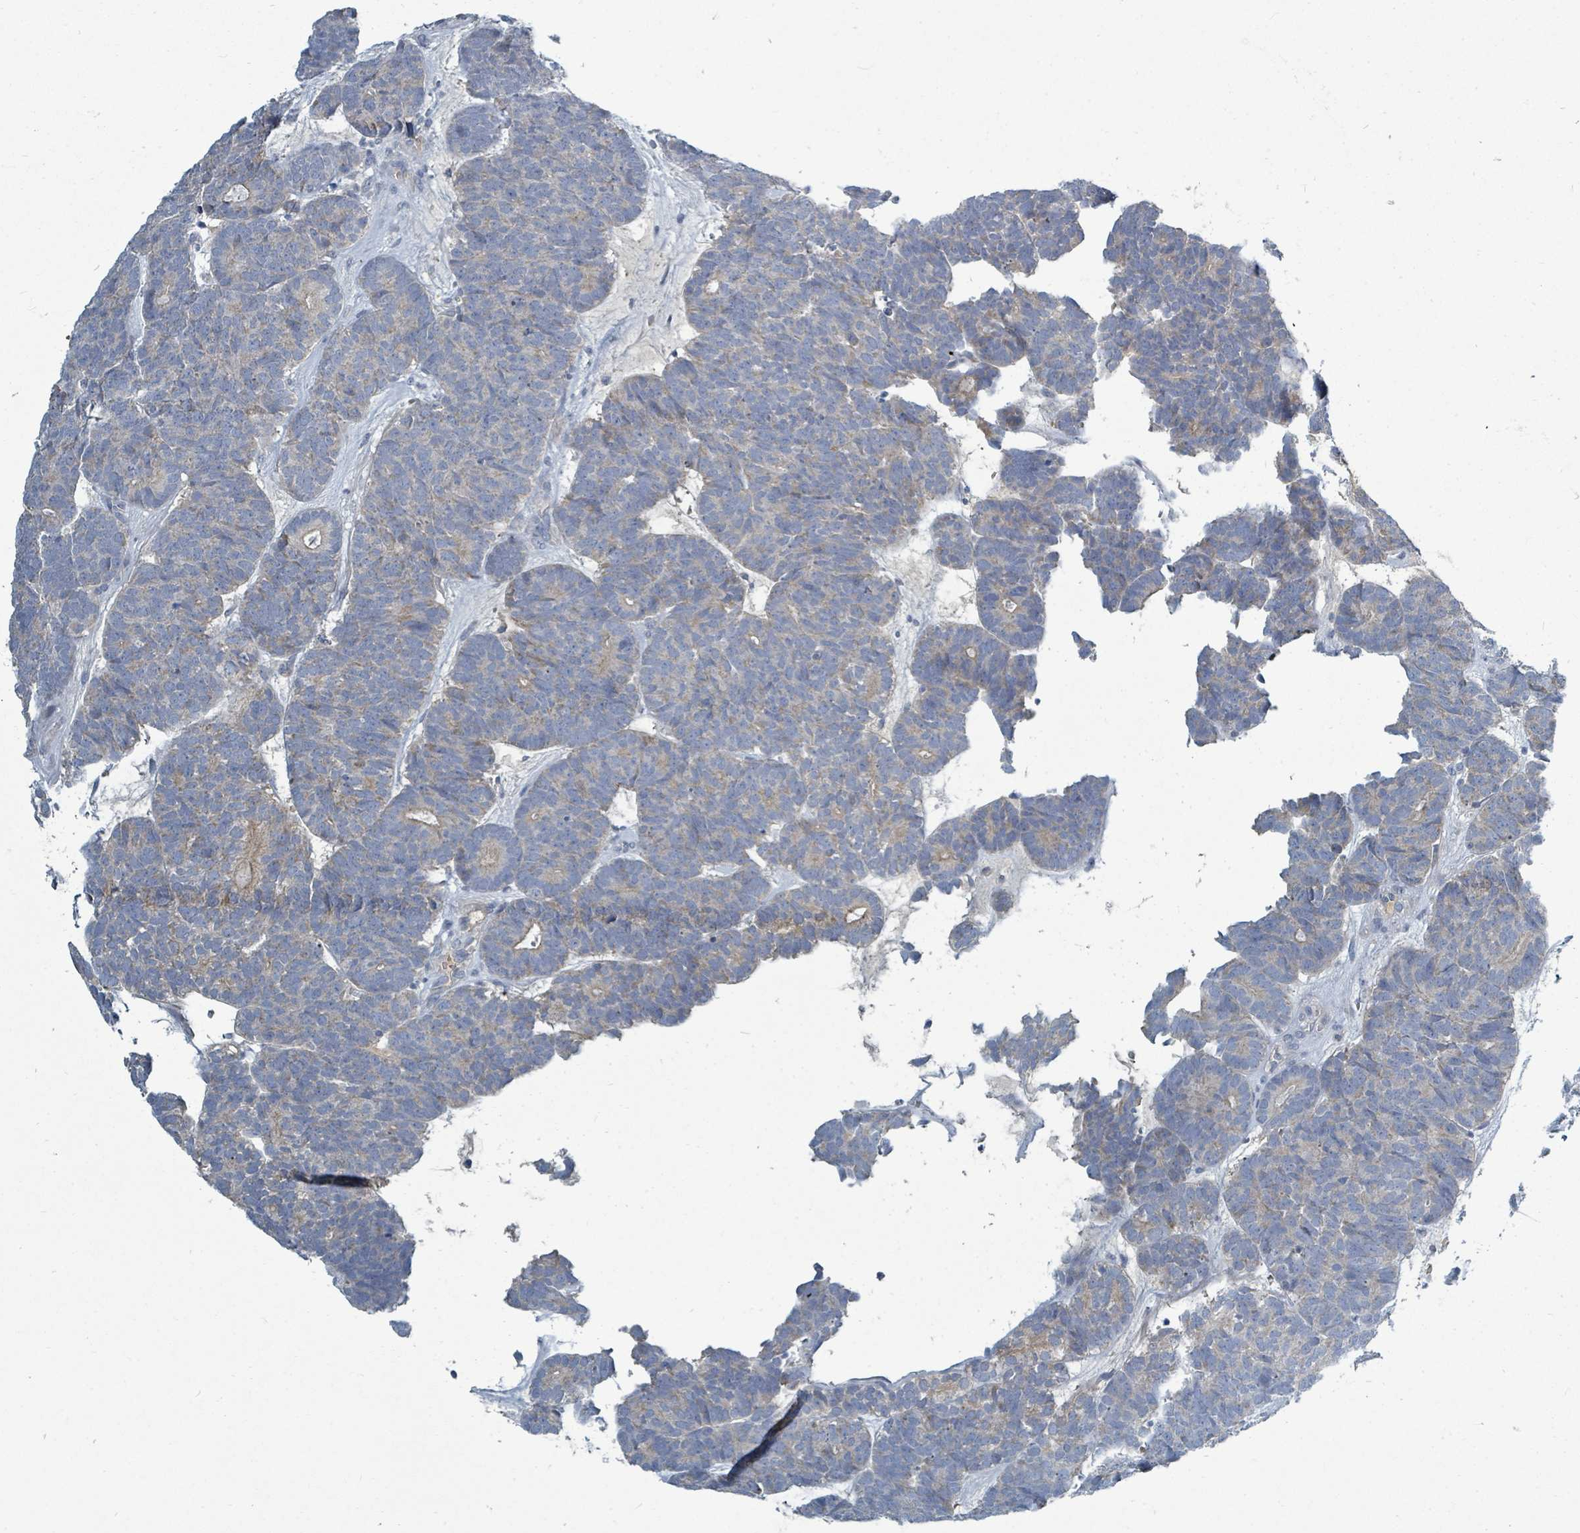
{"staining": {"intensity": "negative", "quantity": "none", "location": "none"}, "tissue": "head and neck cancer", "cell_type": "Tumor cells", "image_type": "cancer", "snomed": [{"axis": "morphology", "description": "Adenocarcinoma, NOS"}, {"axis": "topography", "description": "Head-Neck"}], "caption": "DAB immunohistochemical staining of adenocarcinoma (head and neck) demonstrates no significant expression in tumor cells.", "gene": "SLC25A23", "patient": {"sex": "female", "age": 81}}